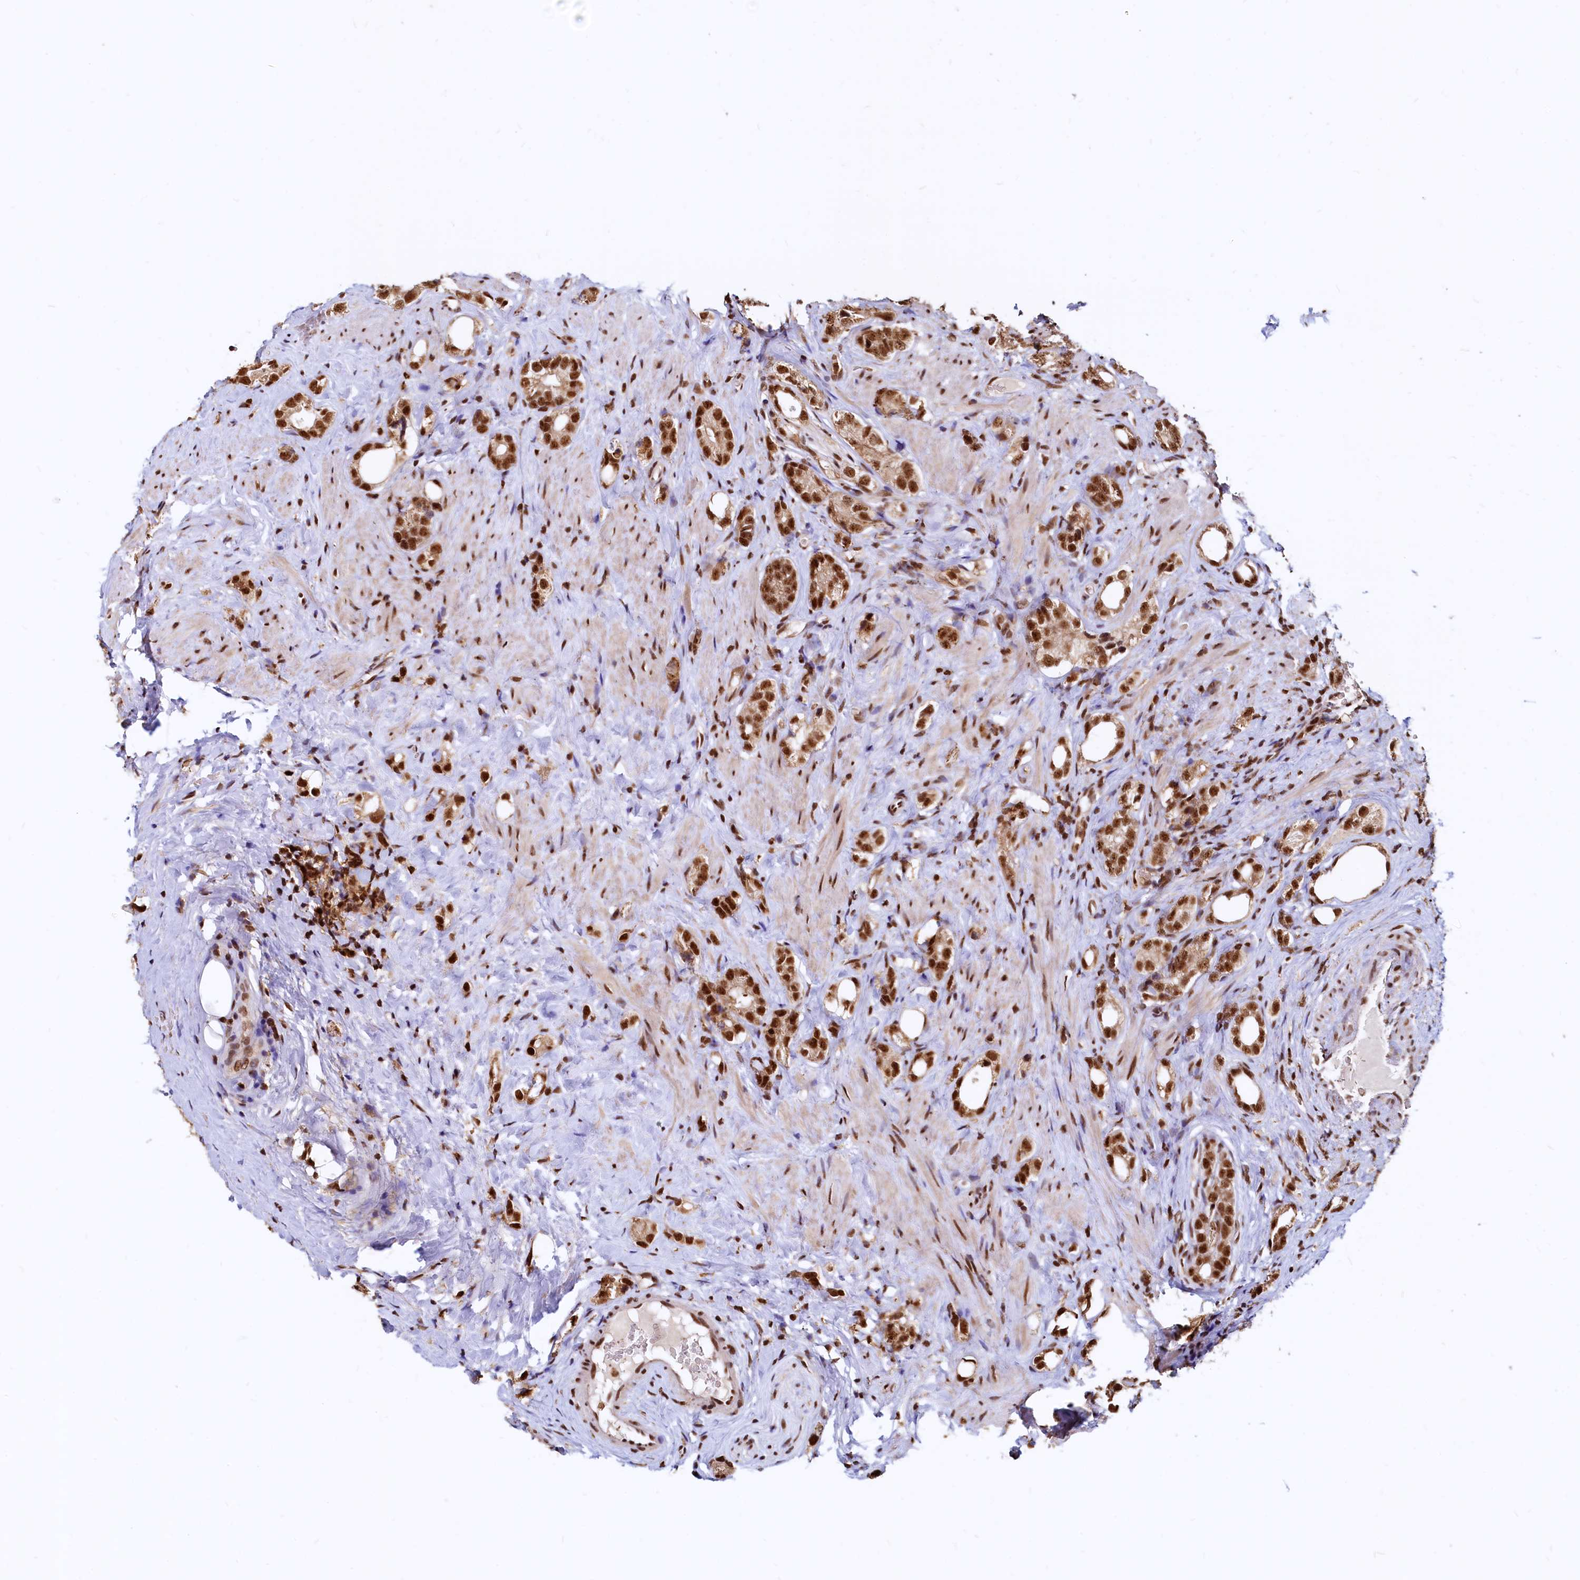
{"staining": {"intensity": "strong", "quantity": ">75%", "location": "nuclear"}, "tissue": "prostate cancer", "cell_type": "Tumor cells", "image_type": "cancer", "snomed": [{"axis": "morphology", "description": "Adenocarcinoma, High grade"}, {"axis": "topography", "description": "Prostate"}], "caption": "Immunohistochemistry (IHC) of human prostate cancer (adenocarcinoma (high-grade)) reveals high levels of strong nuclear staining in approximately >75% of tumor cells. (Stains: DAB in brown, nuclei in blue, Microscopy: brightfield microscopy at high magnification).", "gene": "RSRC2", "patient": {"sex": "male", "age": 63}}